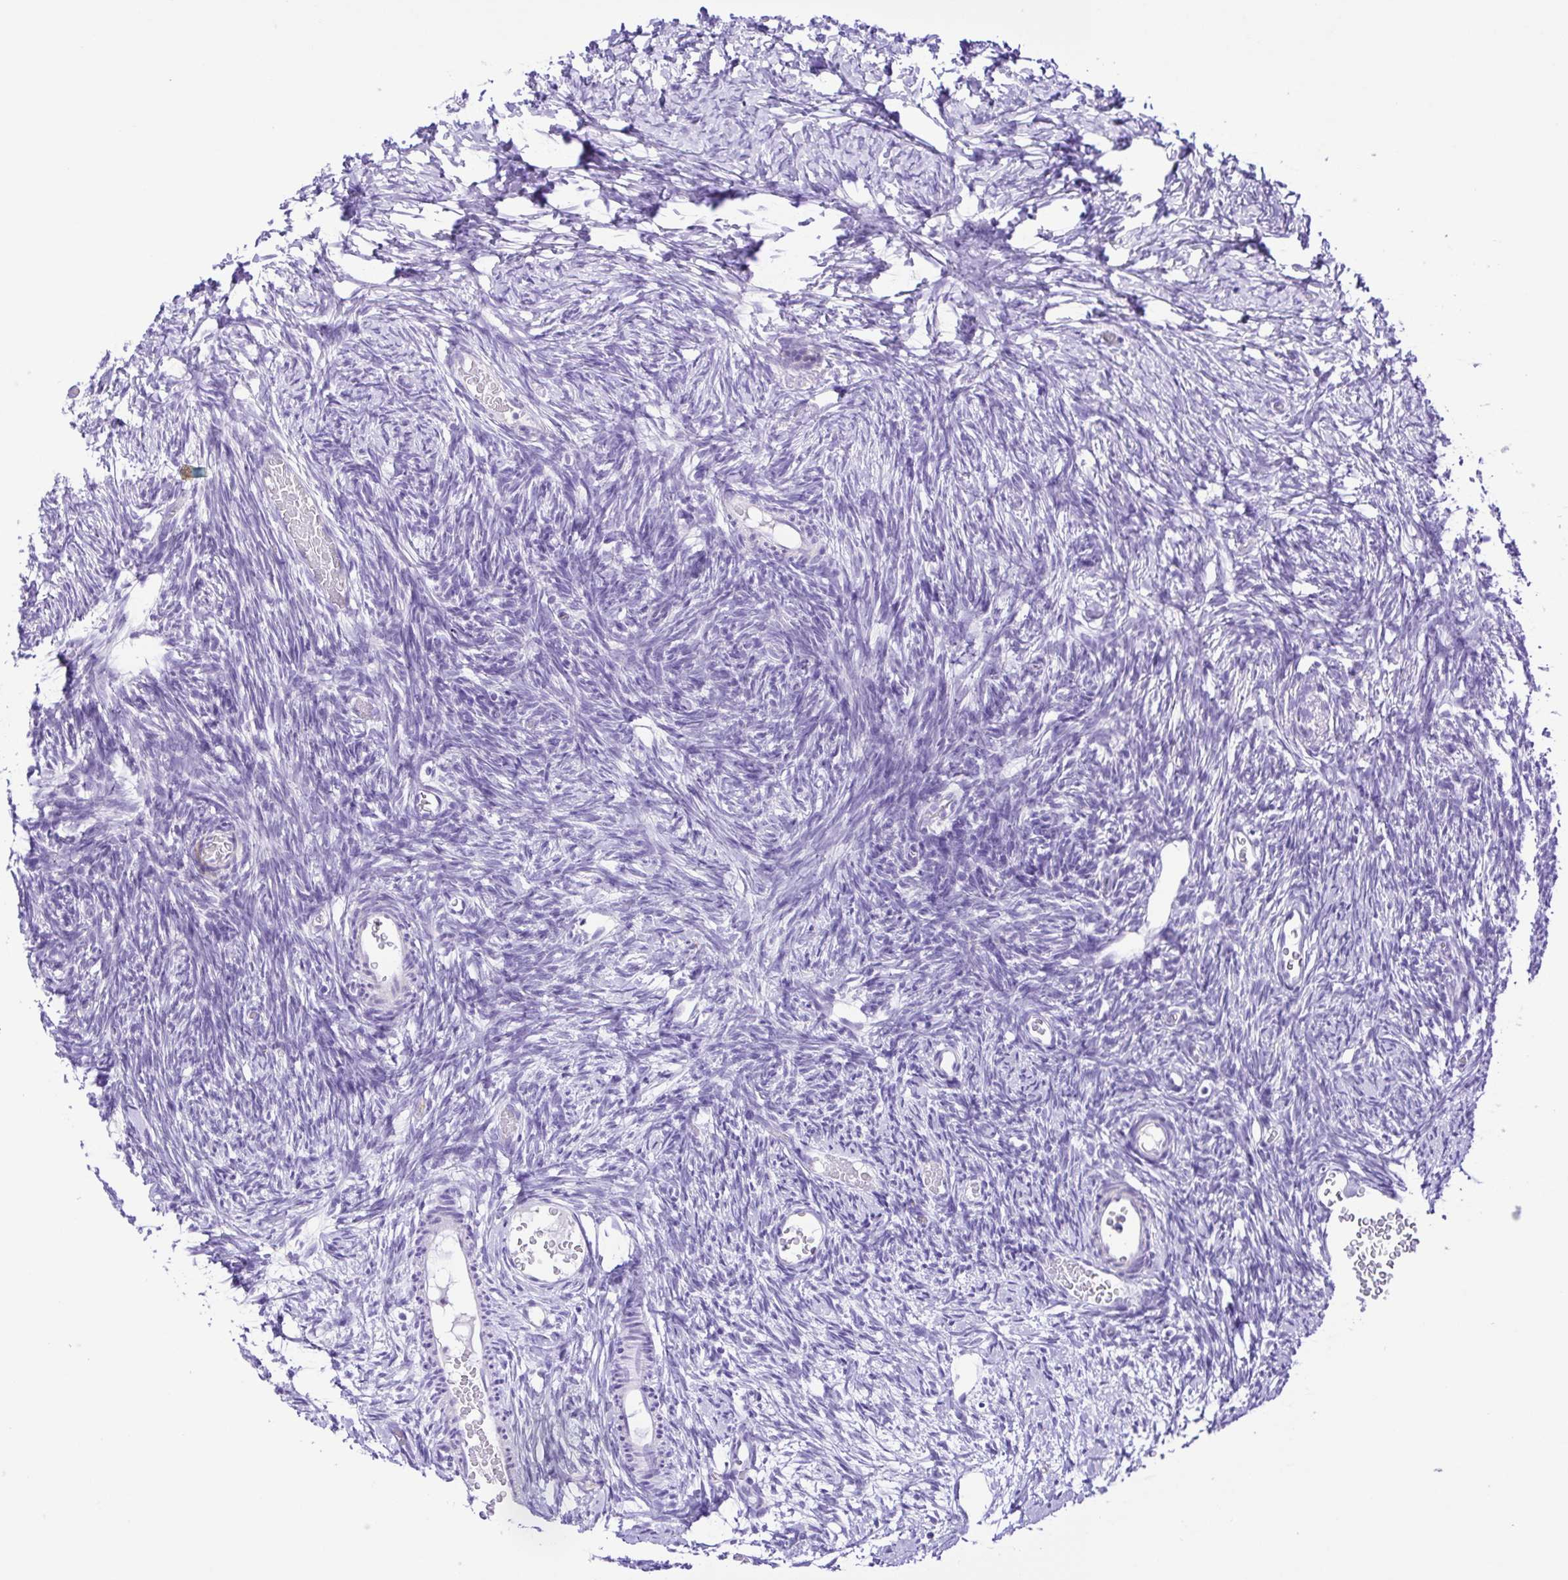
{"staining": {"intensity": "negative", "quantity": "none", "location": "none"}, "tissue": "ovary", "cell_type": "Ovarian stroma cells", "image_type": "normal", "snomed": [{"axis": "morphology", "description": "Normal tissue, NOS"}, {"axis": "topography", "description": "Ovary"}], "caption": "This micrograph is of unremarkable ovary stained with immunohistochemistry to label a protein in brown with the nuclei are counter-stained blue. There is no expression in ovarian stroma cells. (DAB immunohistochemistry (IHC) with hematoxylin counter stain).", "gene": "SYT1", "patient": {"sex": "female", "age": 39}}